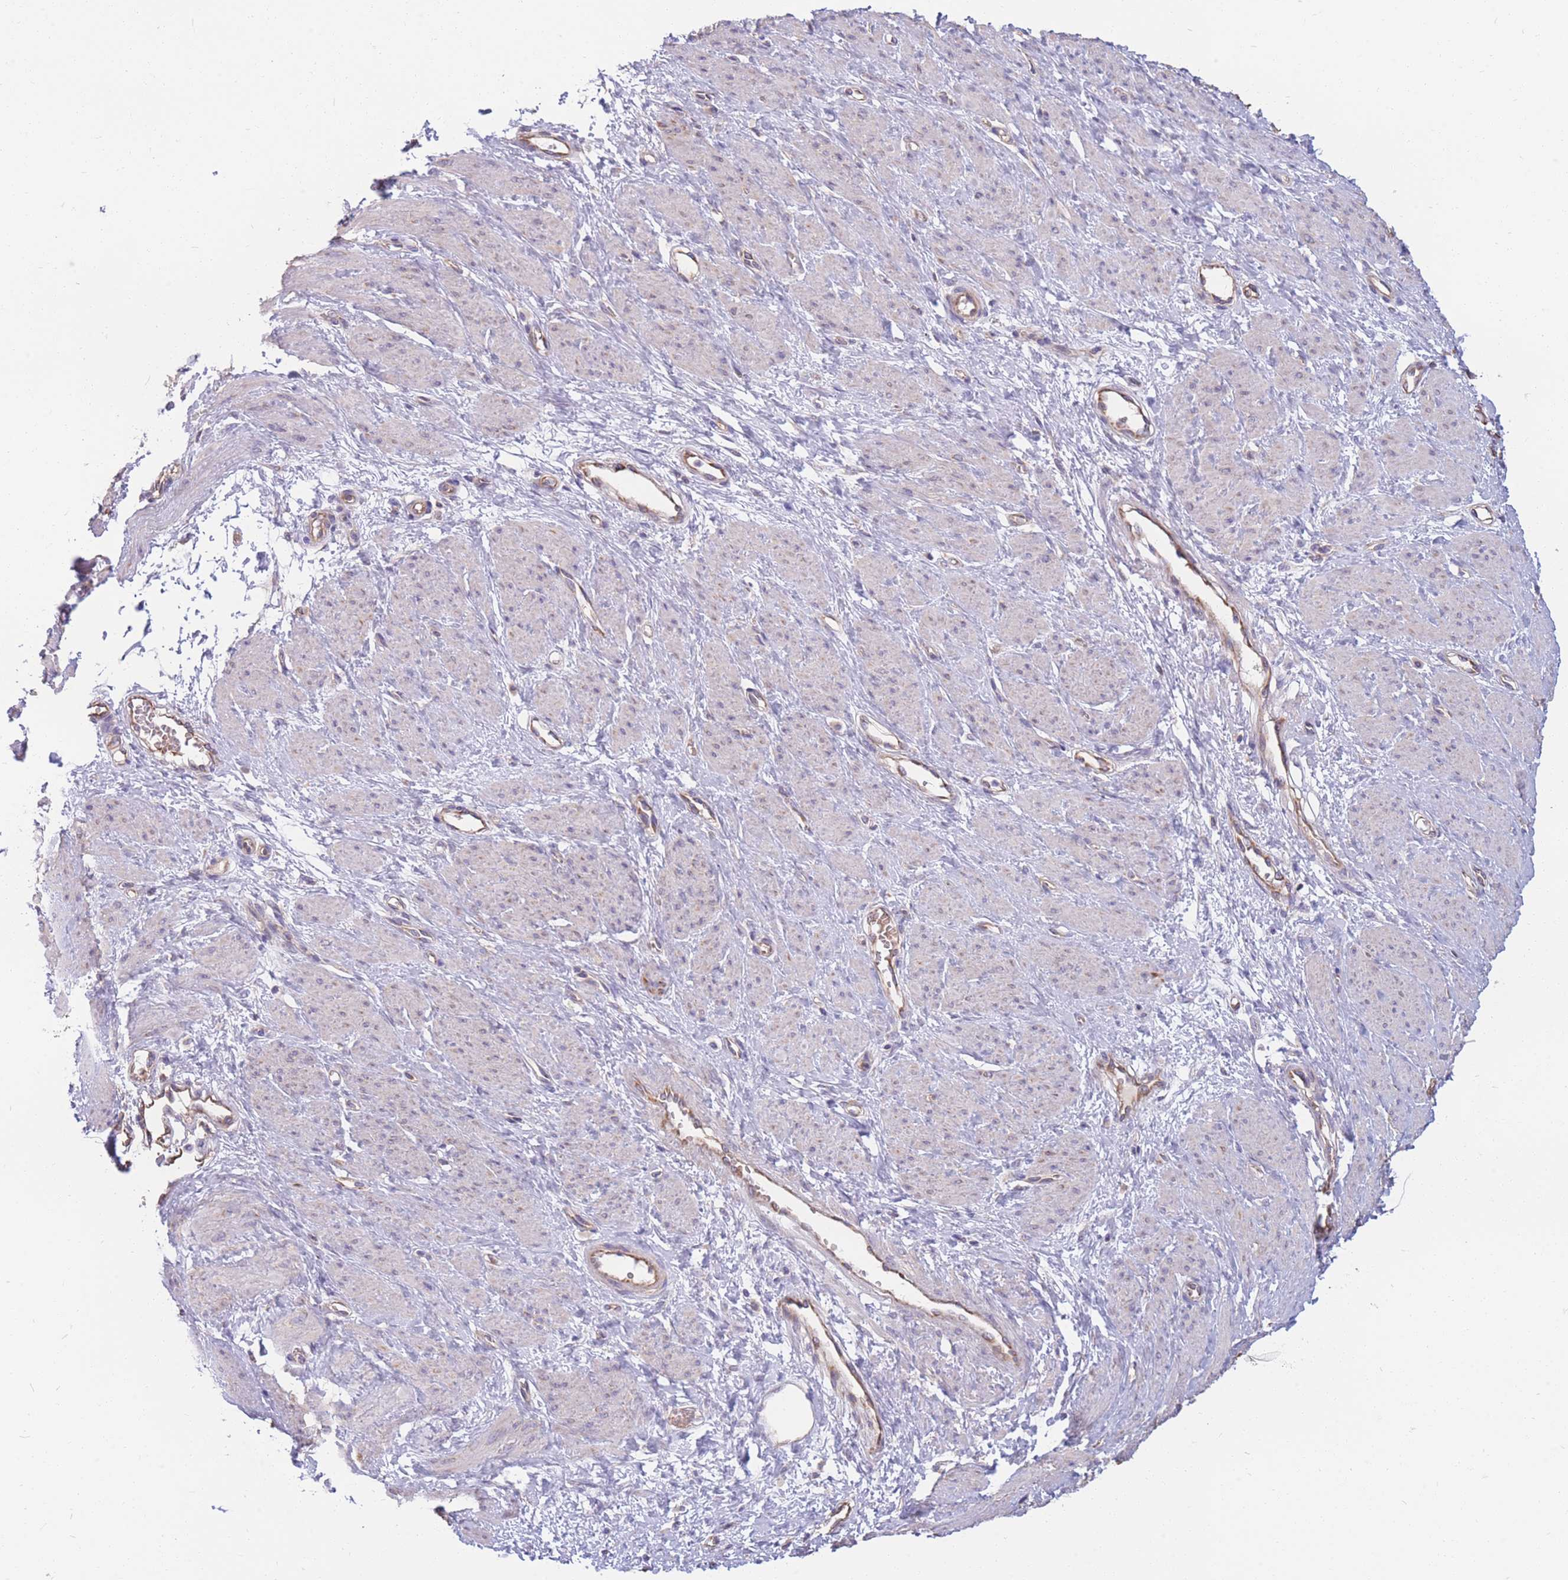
{"staining": {"intensity": "negative", "quantity": "none", "location": "none"}, "tissue": "smooth muscle", "cell_type": "Smooth muscle cells", "image_type": "normal", "snomed": [{"axis": "morphology", "description": "Normal tissue, NOS"}, {"axis": "topography", "description": "Smooth muscle"}, {"axis": "topography", "description": "Uterus"}], "caption": "The IHC micrograph has no significant staining in smooth muscle cells of smooth muscle. The staining is performed using DAB brown chromogen with nuclei counter-stained in using hematoxylin.", "gene": "MRPS9", "patient": {"sex": "female", "age": 39}}